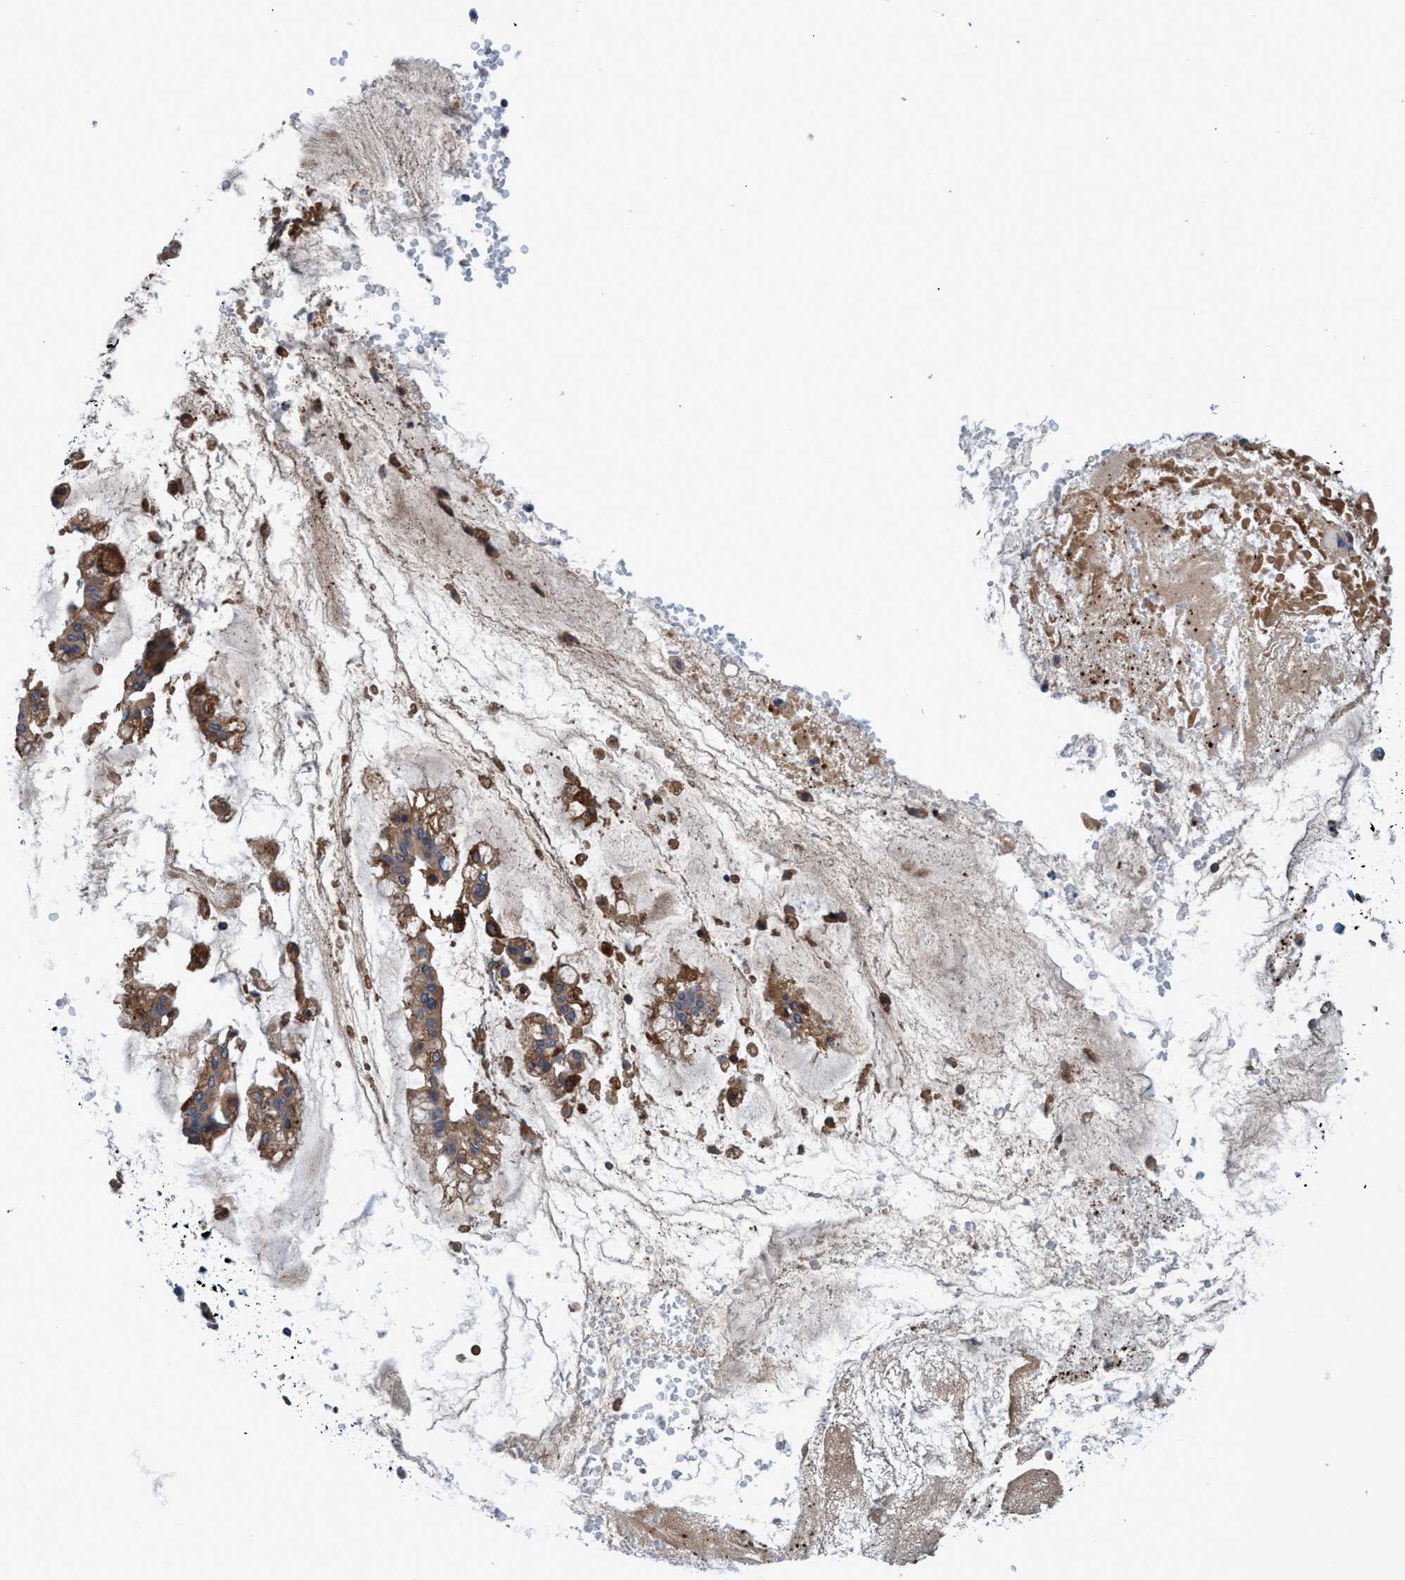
{"staining": {"intensity": "weak", "quantity": "25%-75%", "location": "cytoplasmic/membranous"}, "tissue": "ovarian cancer", "cell_type": "Tumor cells", "image_type": "cancer", "snomed": [{"axis": "morphology", "description": "Cystadenocarcinoma, mucinous, NOS"}, {"axis": "topography", "description": "Ovary"}], "caption": "Tumor cells demonstrate low levels of weak cytoplasmic/membranous expression in approximately 25%-75% of cells in ovarian cancer. (DAB (3,3'-diaminobenzidine) IHC, brown staining for protein, blue staining for nuclei).", "gene": "ENDOG", "patient": {"sex": "female", "age": 73}}